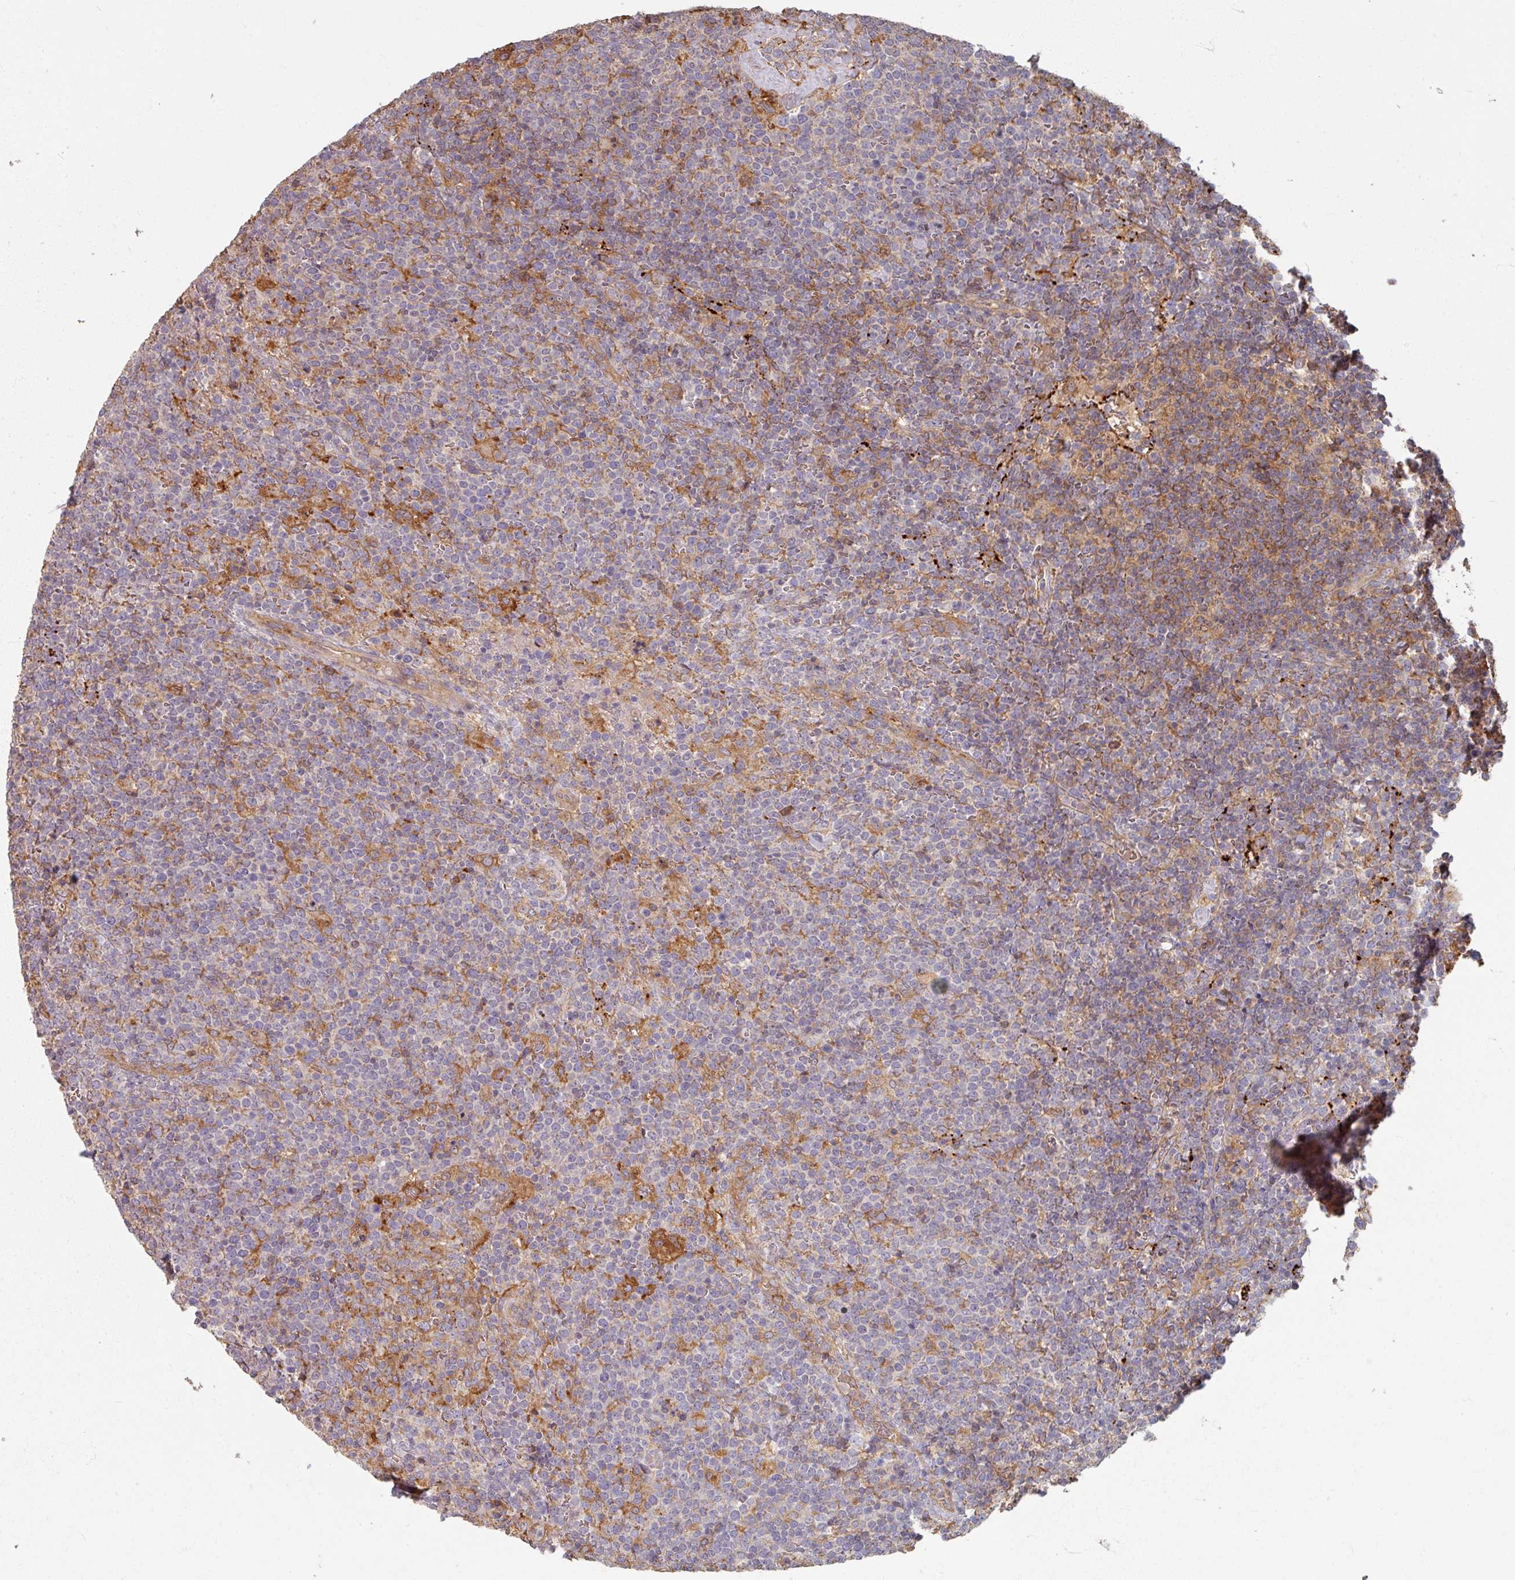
{"staining": {"intensity": "negative", "quantity": "none", "location": "none"}, "tissue": "lymphoma", "cell_type": "Tumor cells", "image_type": "cancer", "snomed": [{"axis": "morphology", "description": "Malignant lymphoma, non-Hodgkin's type, High grade"}, {"axis": "topography", "description": "Lymph node"}], "caption": "Immunohistochemistry histopathology image of neoplastic tissue: human malignant lymphoma, non-Hodgkin's type (high-grade) stained with DAB (3,3'-diaminobenzidine) shows no significant protein staining in tumor cells. Brightfield microscopy of immunohistochemistry stained with DAB (brown) and hematoxylin (blue), captured at high magnification.", "gene": "CCDC68", "patient": {"sex": "male", "age": 61}}